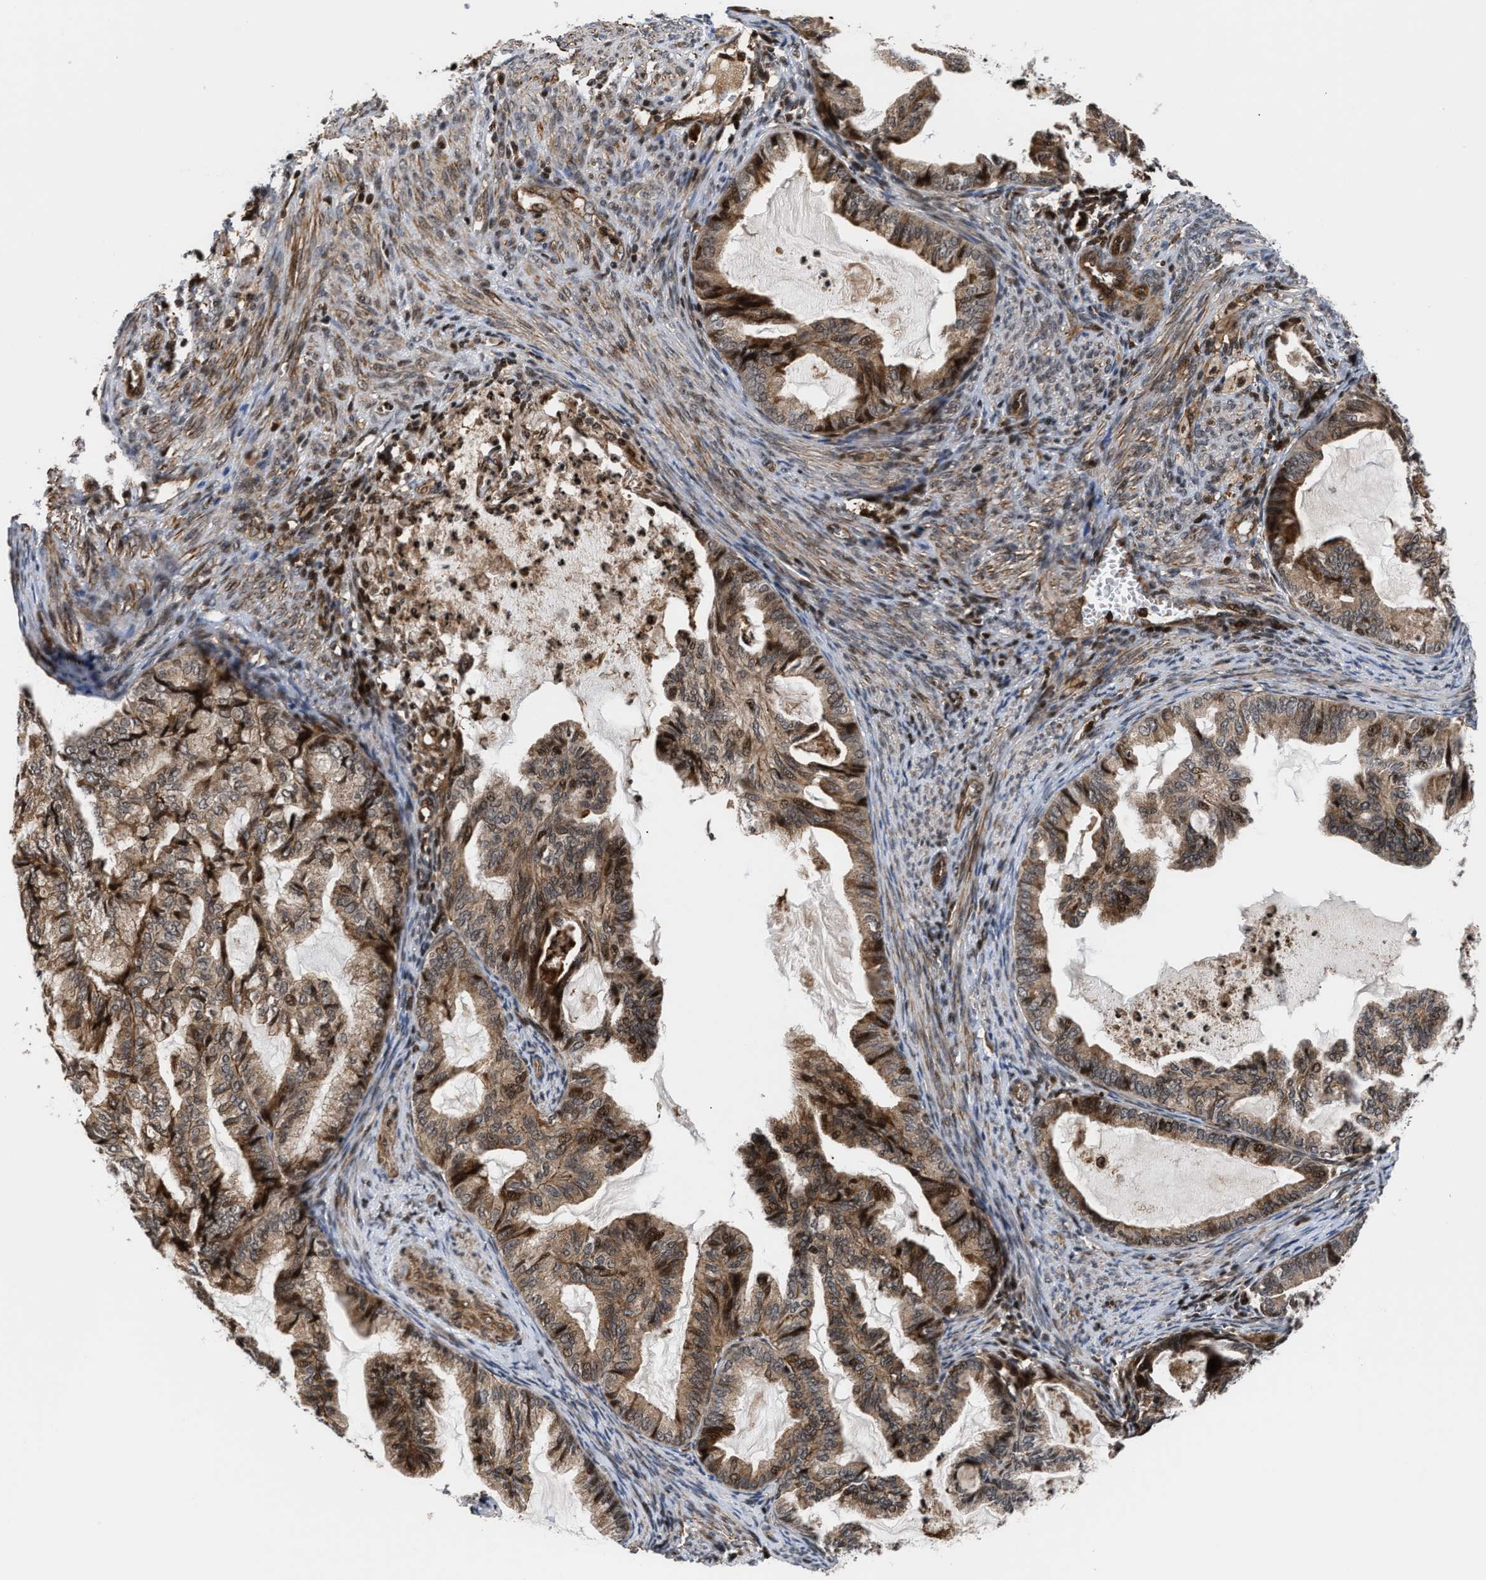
{"staining": {"intensity": "moderate", "quantity": ">75%", "location": "cytoplasmic/membranous,nuclear"}, "tissue": "cervical cancer", "cell_type": "Tumor cells", "image_type": "cancer", "snomed": [{"axis": "morphology", "description": "Normal tissue, NOS"}, {"axis": "morphology", "description": "Adenocarcinoma, NOS"}, {"axis": "topography", "description": "Cervix"}, {"axis": "topography", "description": "Endometrium"}], "caption": "The micrograph demonstrates staining of cervical cancer (adenocarcinoma), revealing moderate cytoplasmic/membranous and nuclear protein expression (brown color) within tumor cells.", "gene": "STAU2", "patient": {"sex": "female", "age": 86}}